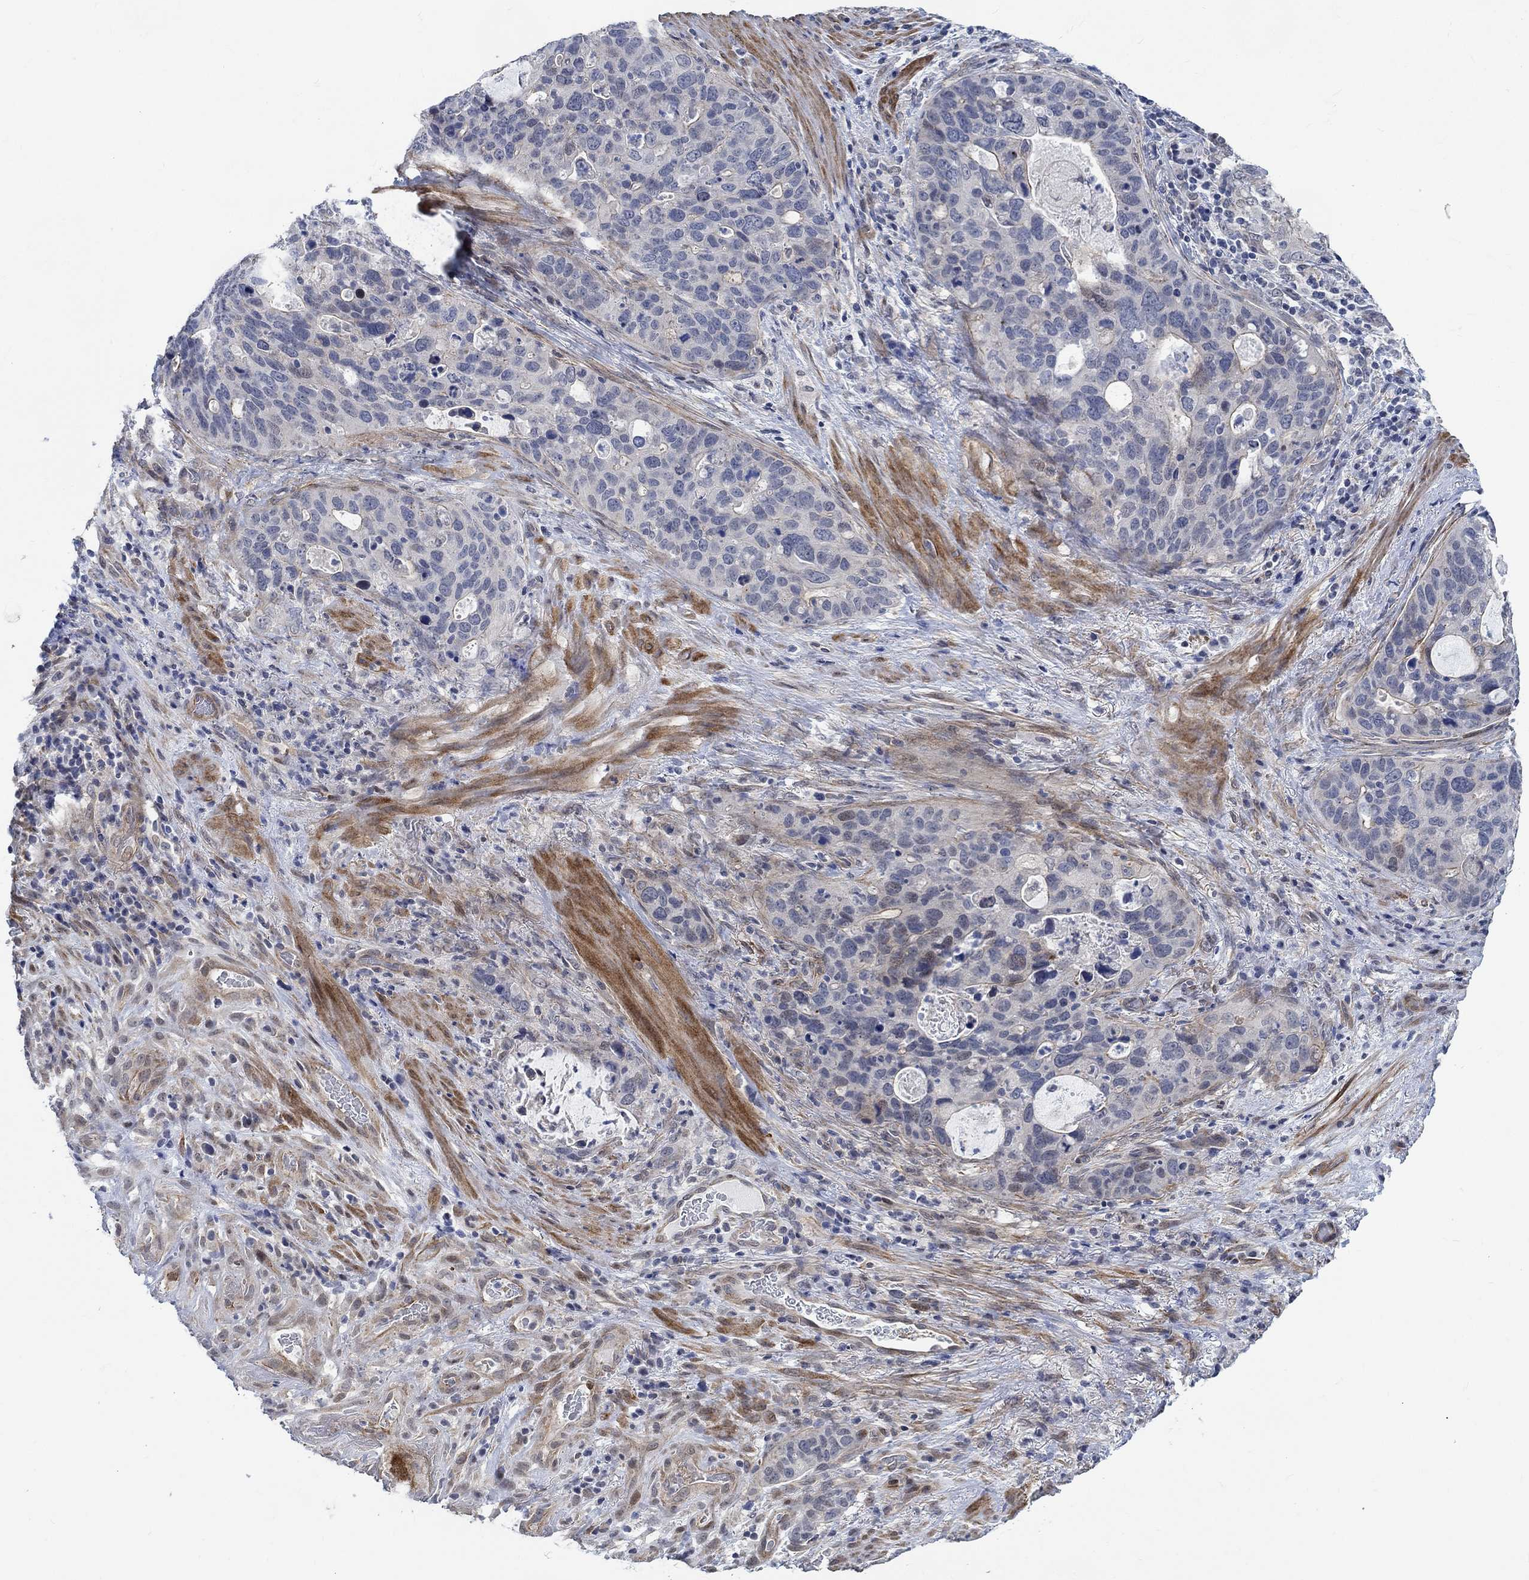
{"staining": {"intensity": "weak", "quantity": "<25%", "location": "cytoplasmic/membranous"}, "tissue": "stomach cancer", "cell_type": "Tumor cells", "image_type": "cancer", "snomed": [{"axis": "morphology", "description": "Adenocarcinoma, NOS"}, {"axis": "topography", "description": "Stomach"}], "caption": "Protein analysis of stomach cancer (adenocarcinoma) exhibits no significant expression in tumor cells. The staining was performed using DAB (3,3'-diaminobenzidine) to visualize the protein expression in brown, while the nuclei were stained in blue with hematoxylin (Magnification: 20x).", "gene": "KCNH8", "patient": {"sex": "male", "age": 54}}